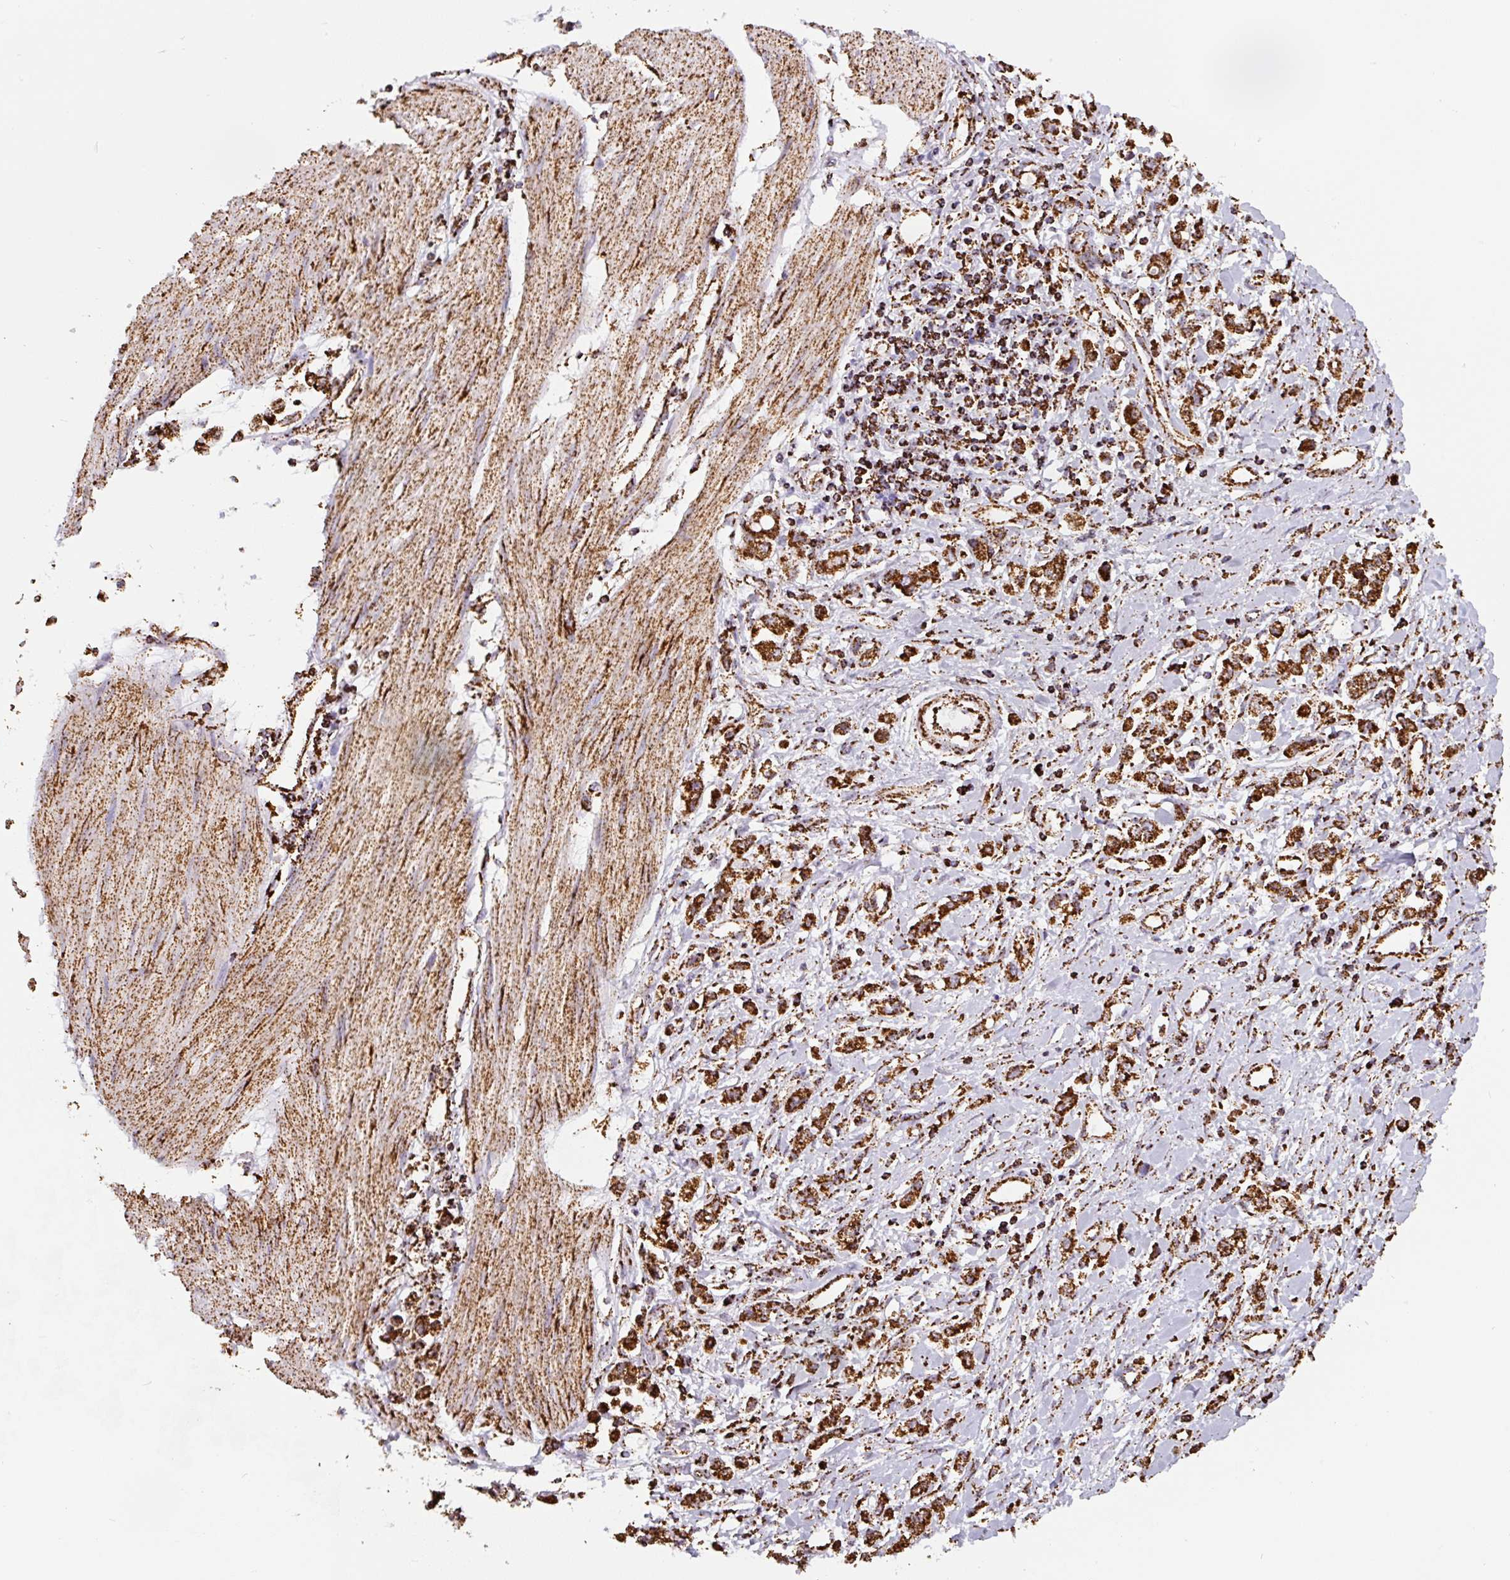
{"staining": {"intensity": "strong", "quantity": ">75%", "location": "cytoplasmic/membranous"}, "tissue": "stomach cancer", "cell_type": "Tumor cells", "image_type": "cancer", "snomed": [{"axis": "morphology", "description": "Adenocarcinoma, NOS"}, {"axis": "topography", "description": "Stomach"}], "caption": "An image showing strong cytoplasmic/membranous positivity in about >75% of tumor cells in stomach cancer, as visualized by brown immunohistochemical staining.", "gene": "ATP5F1A", "patient": {"sex": "female", "age": 76}}